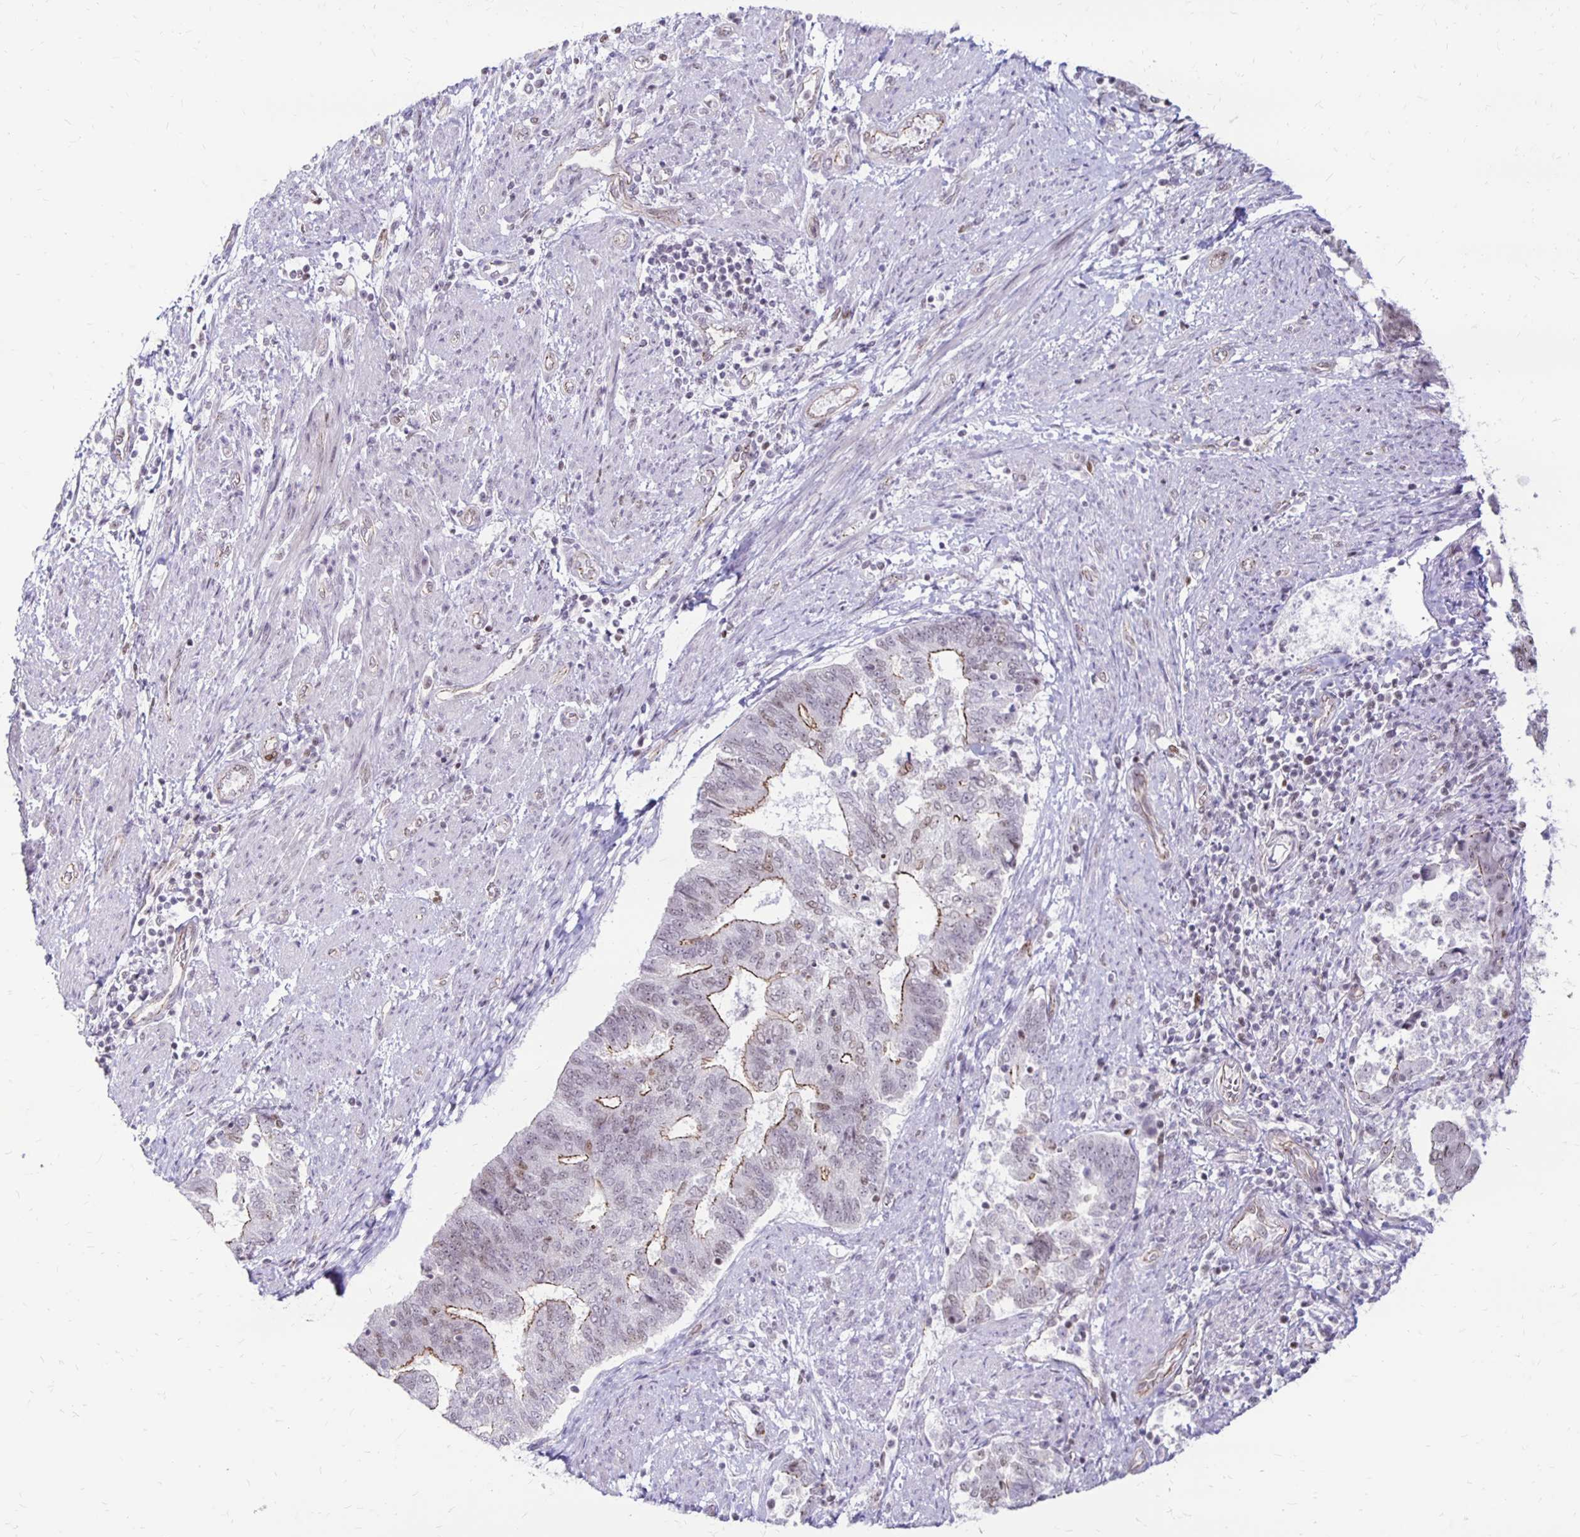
{"staining": {"intensity": "weak", "quantity": "25%-75%", "location": "cytoplasmic/membranous,nuclear"}, "tissue": "endometrial cancer", "cell_type": "Tumor cells", "image_type": "cancer", "snomed": [{"axis": "morphology", "description": "Adenocarcinoma, NOS"}, {"axis": "topography", "description": "Endometrium"}], "caption": "Protein staining of endometrial adenocarcinoma tissue demonstrates weak cytoplasmic/membranous and nuclear positivity in about 25%-75% of tumor cells.", "gene": "DDB2", "patient": {"sex": "female", "age": 65}}